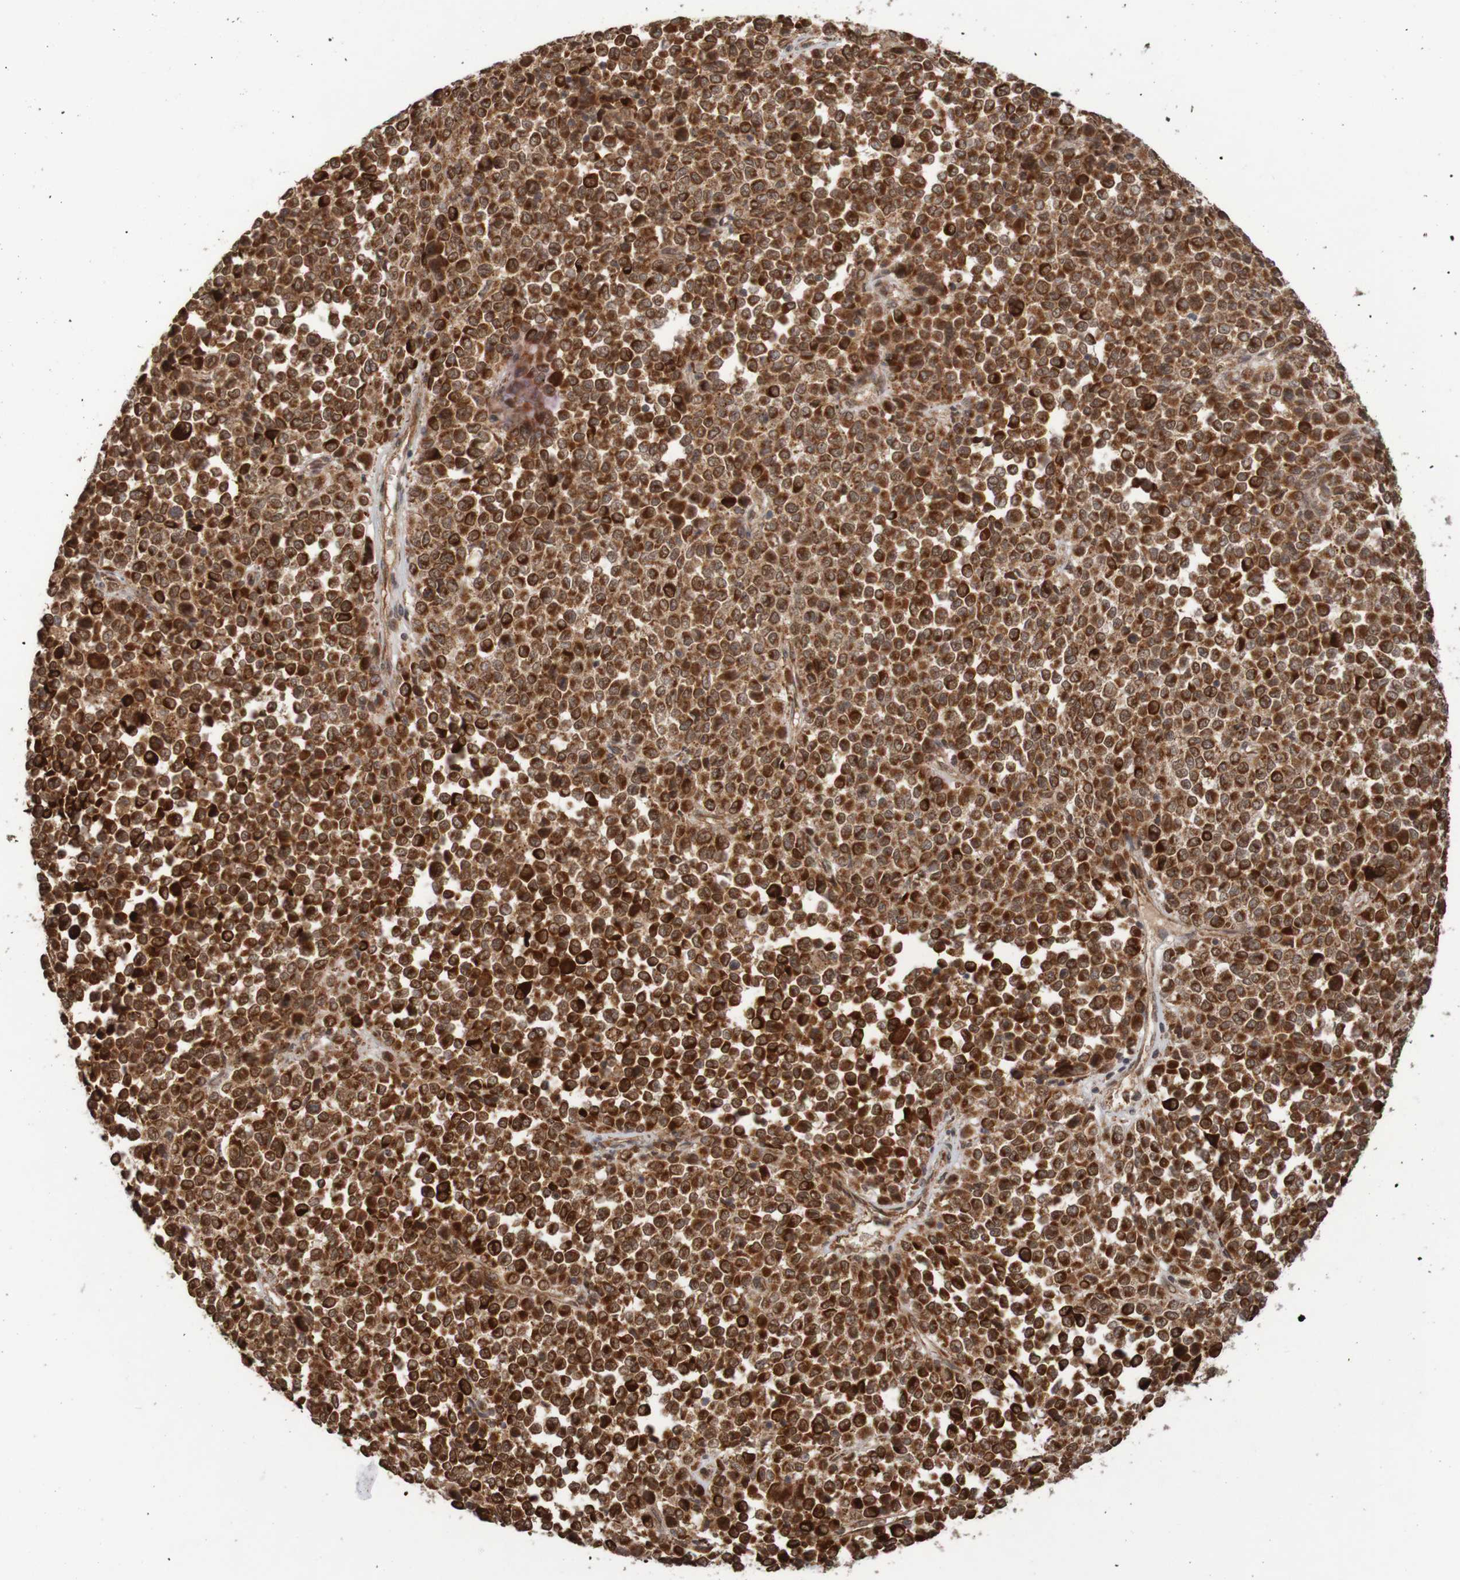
{"staining": {"intensity": "strong", "quantity": ">75%", "location": "cytoplasmic/membranous"}, "tissue": "melanoma", "cell_type": "Tumor cells", "image_type": "cancer", "snomed": [{"axis": "morphology", "description": "Malignant melanoma, Metastatic site"}, {"axis": "topography", "description": "Pancreas"}], "caption": "IHC photomicrograph of human malignant melanoma (metastatic site) stained for a protein (brown), which exhibits high levels of strong cytoplasmic/membranous staining in about >75% of tumor cells.", "gene": "MRPL52", "patient": {"sex": "female", "age": 30}}